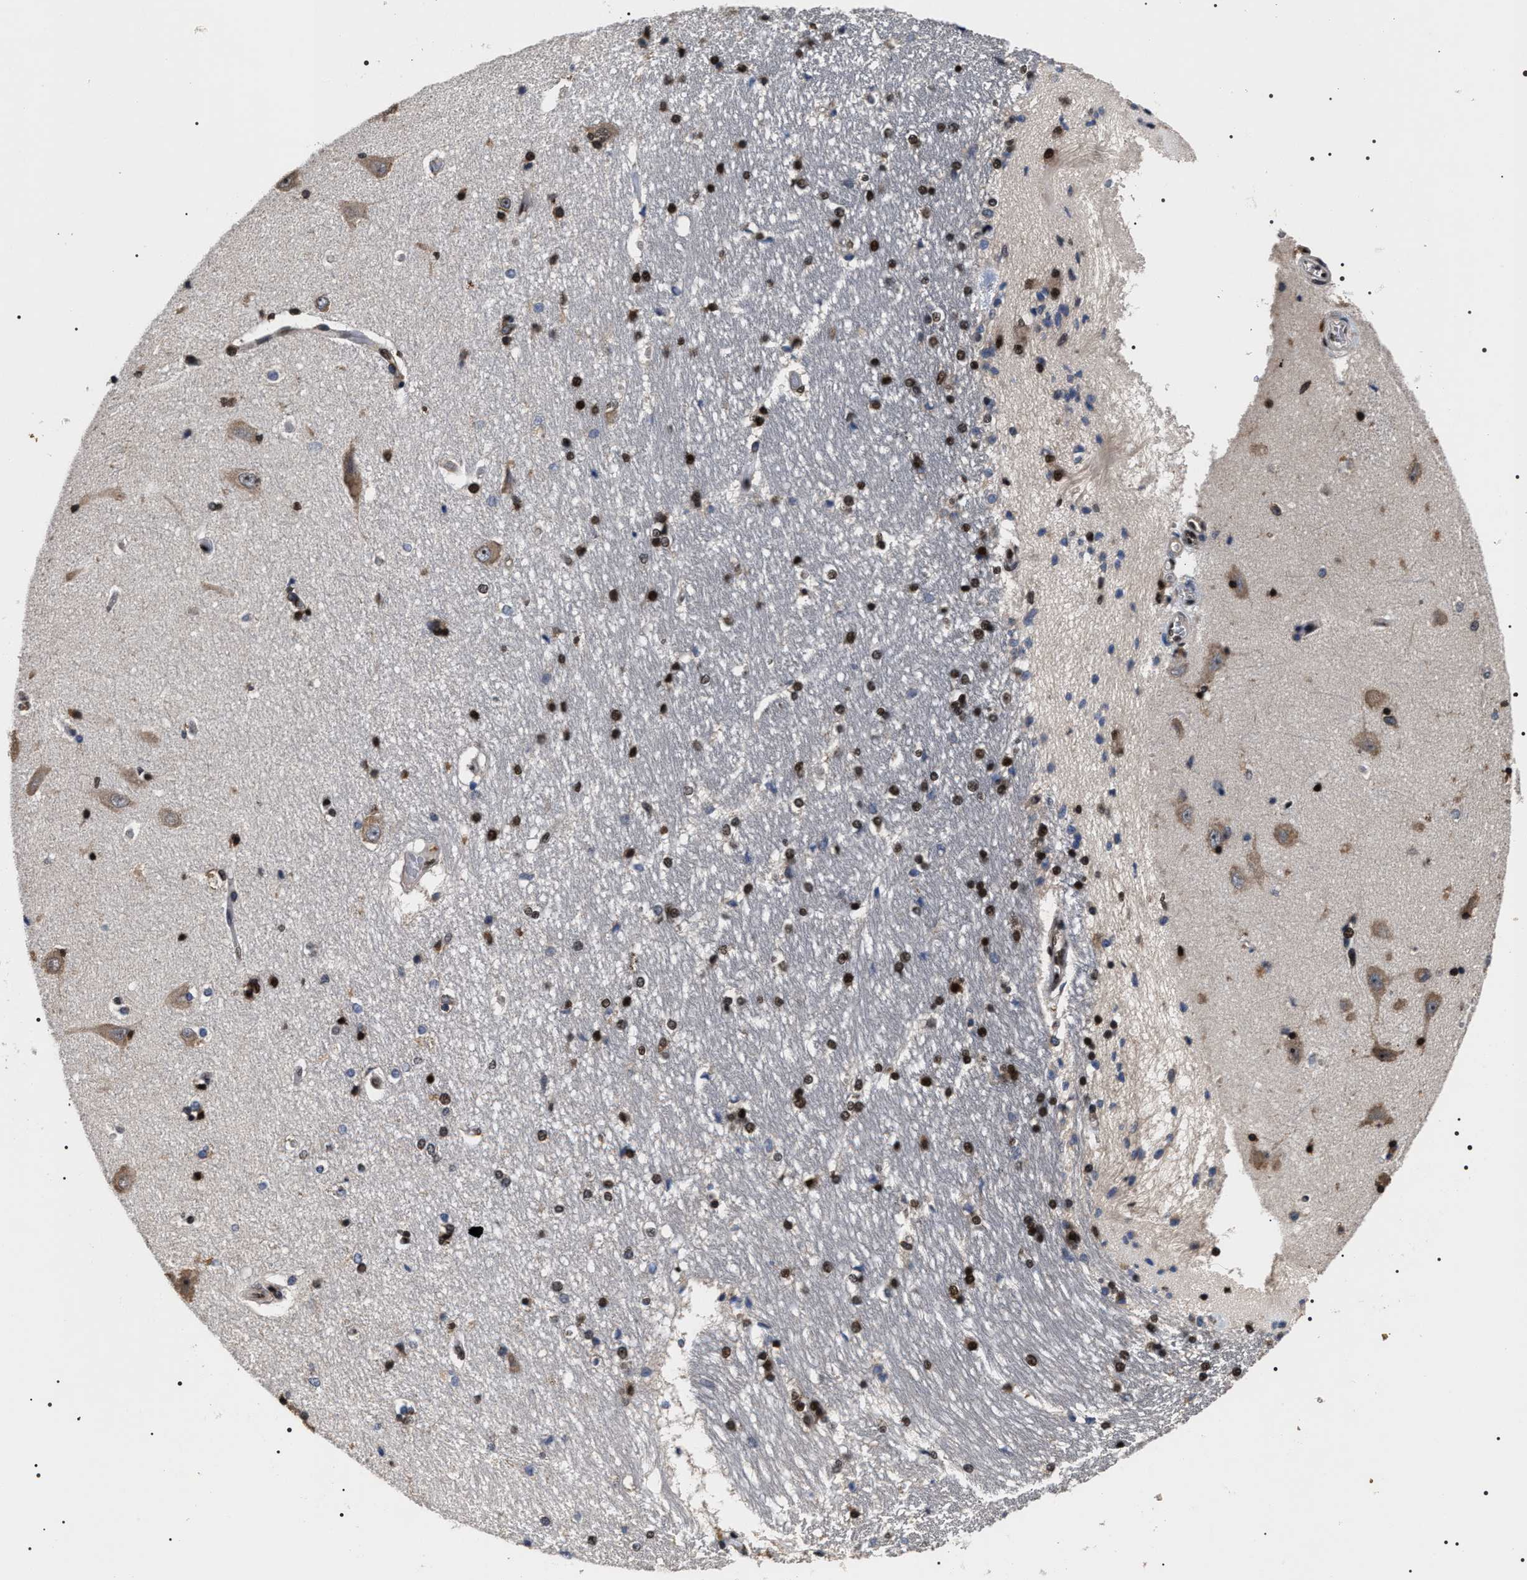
{"staining": {"intensity": "strong", "quantity": "25%-75%", "location": "nuclear"}, "tissue": "hippocampus", "cell_type": "Glial cells", "image_type": "normal", "snomed": [{"axis": "morphology", "description": "Normal tissue, NOS"}, {"axis": "topography", "description": "Hippocampus"}], "caption": "Protein staining by IHC demonstrates strong nuclear positivity in about 25%-75% of glial cells in unremarkable hippocampus.", "gene": "RRP1B", "patient": {"sex": "male", "age": 45}}